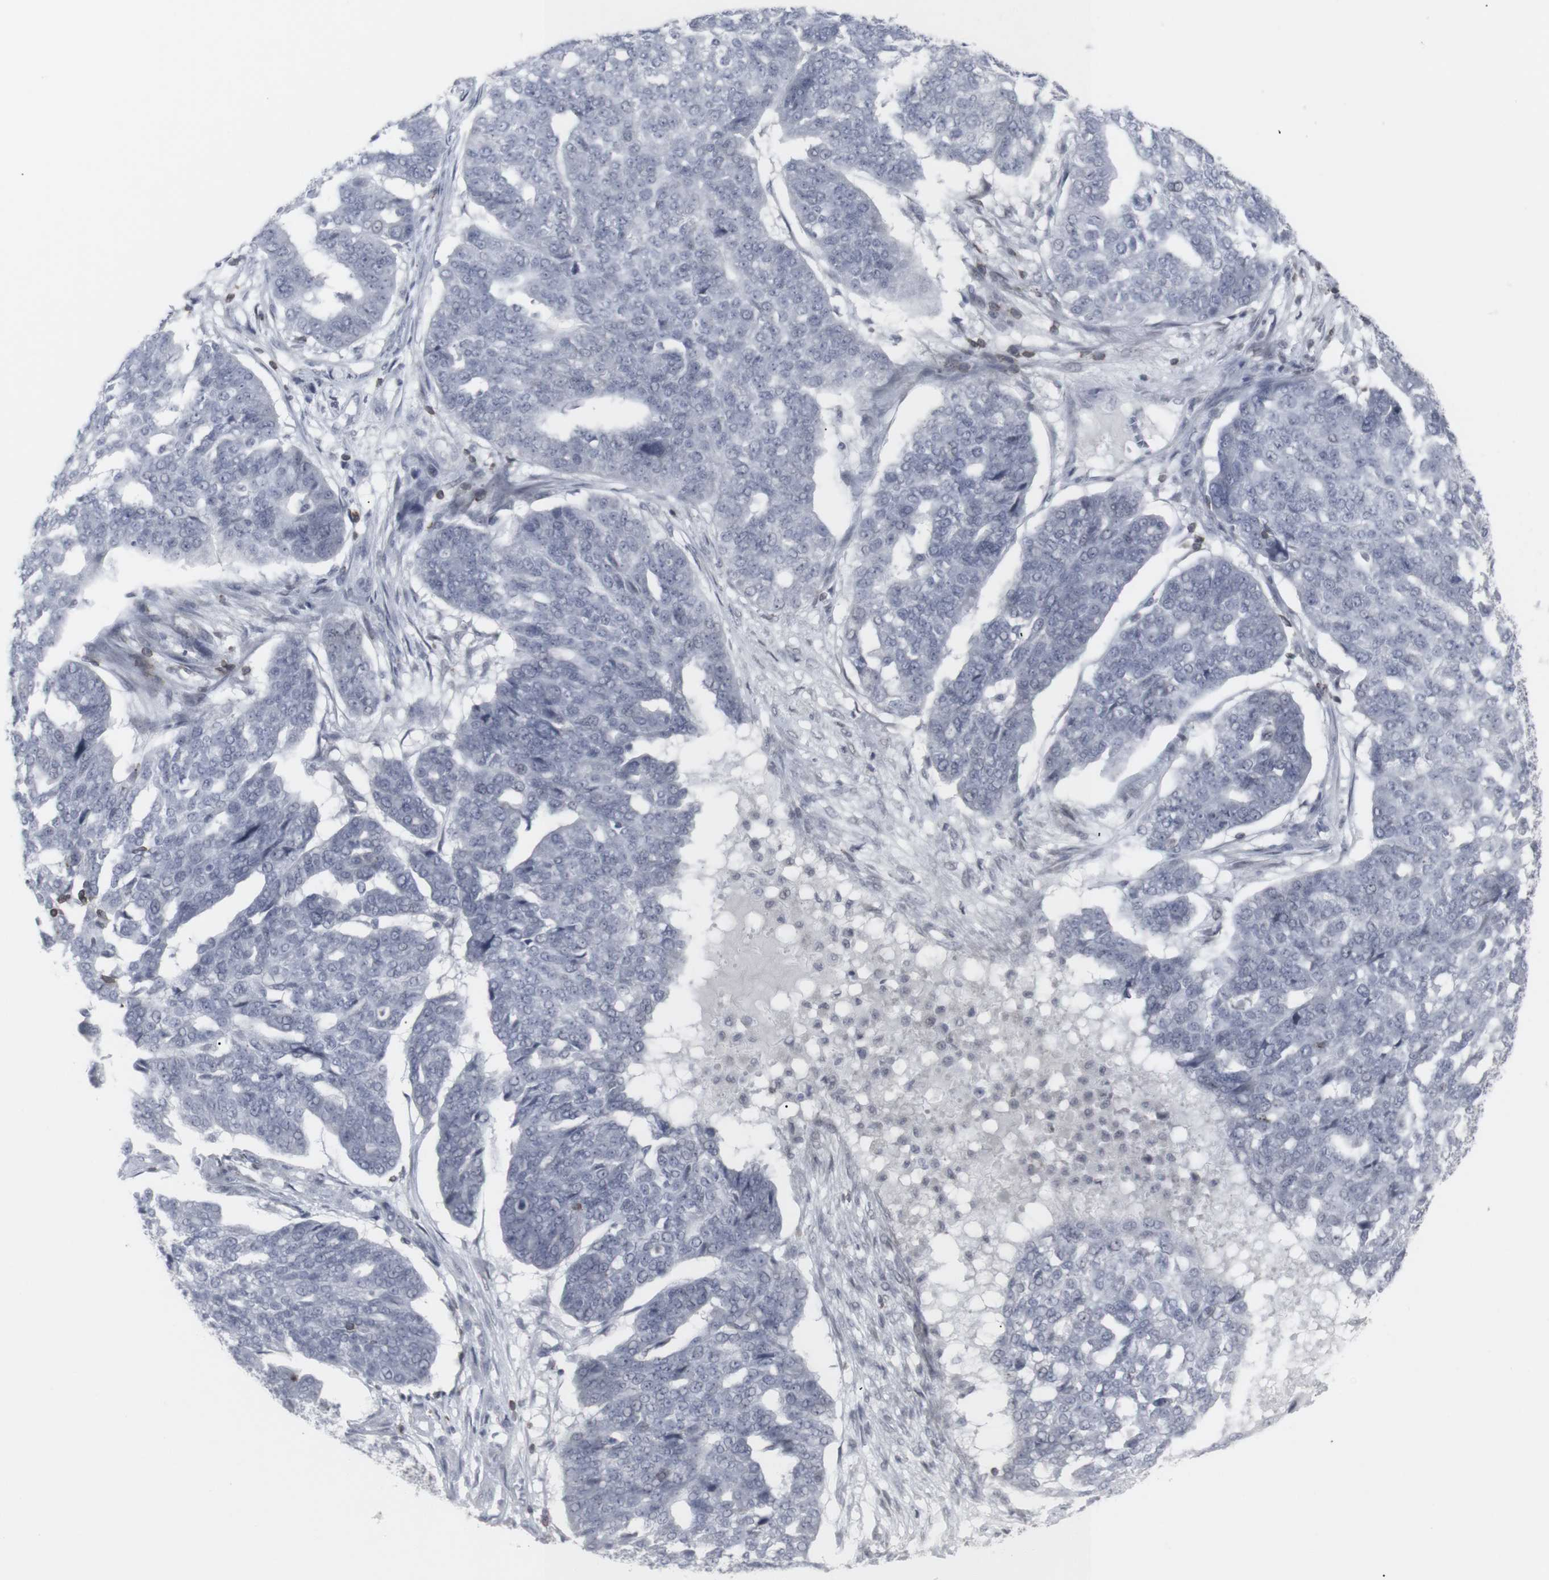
{"staining": {"intensity": "negative", "quantity": "none", "location": "none"}, "tissue": "ovarian cancer", "cell_type": "Tumor cells", "image_type": "cancer", "snomed": [{"axis": "morphology", "description": "Cystadenocarcinoma, serous, NOS"}, {"axis": "topography", "description": "Ovary"}], "caption": "Ovarian cancer (serous cystadenocarcinoma) was stained to show a protein in brown. There is no significant positivity in tumor cells.", "gene": "APOBEC2", "patient": {"sex": "female", "age": 59}}